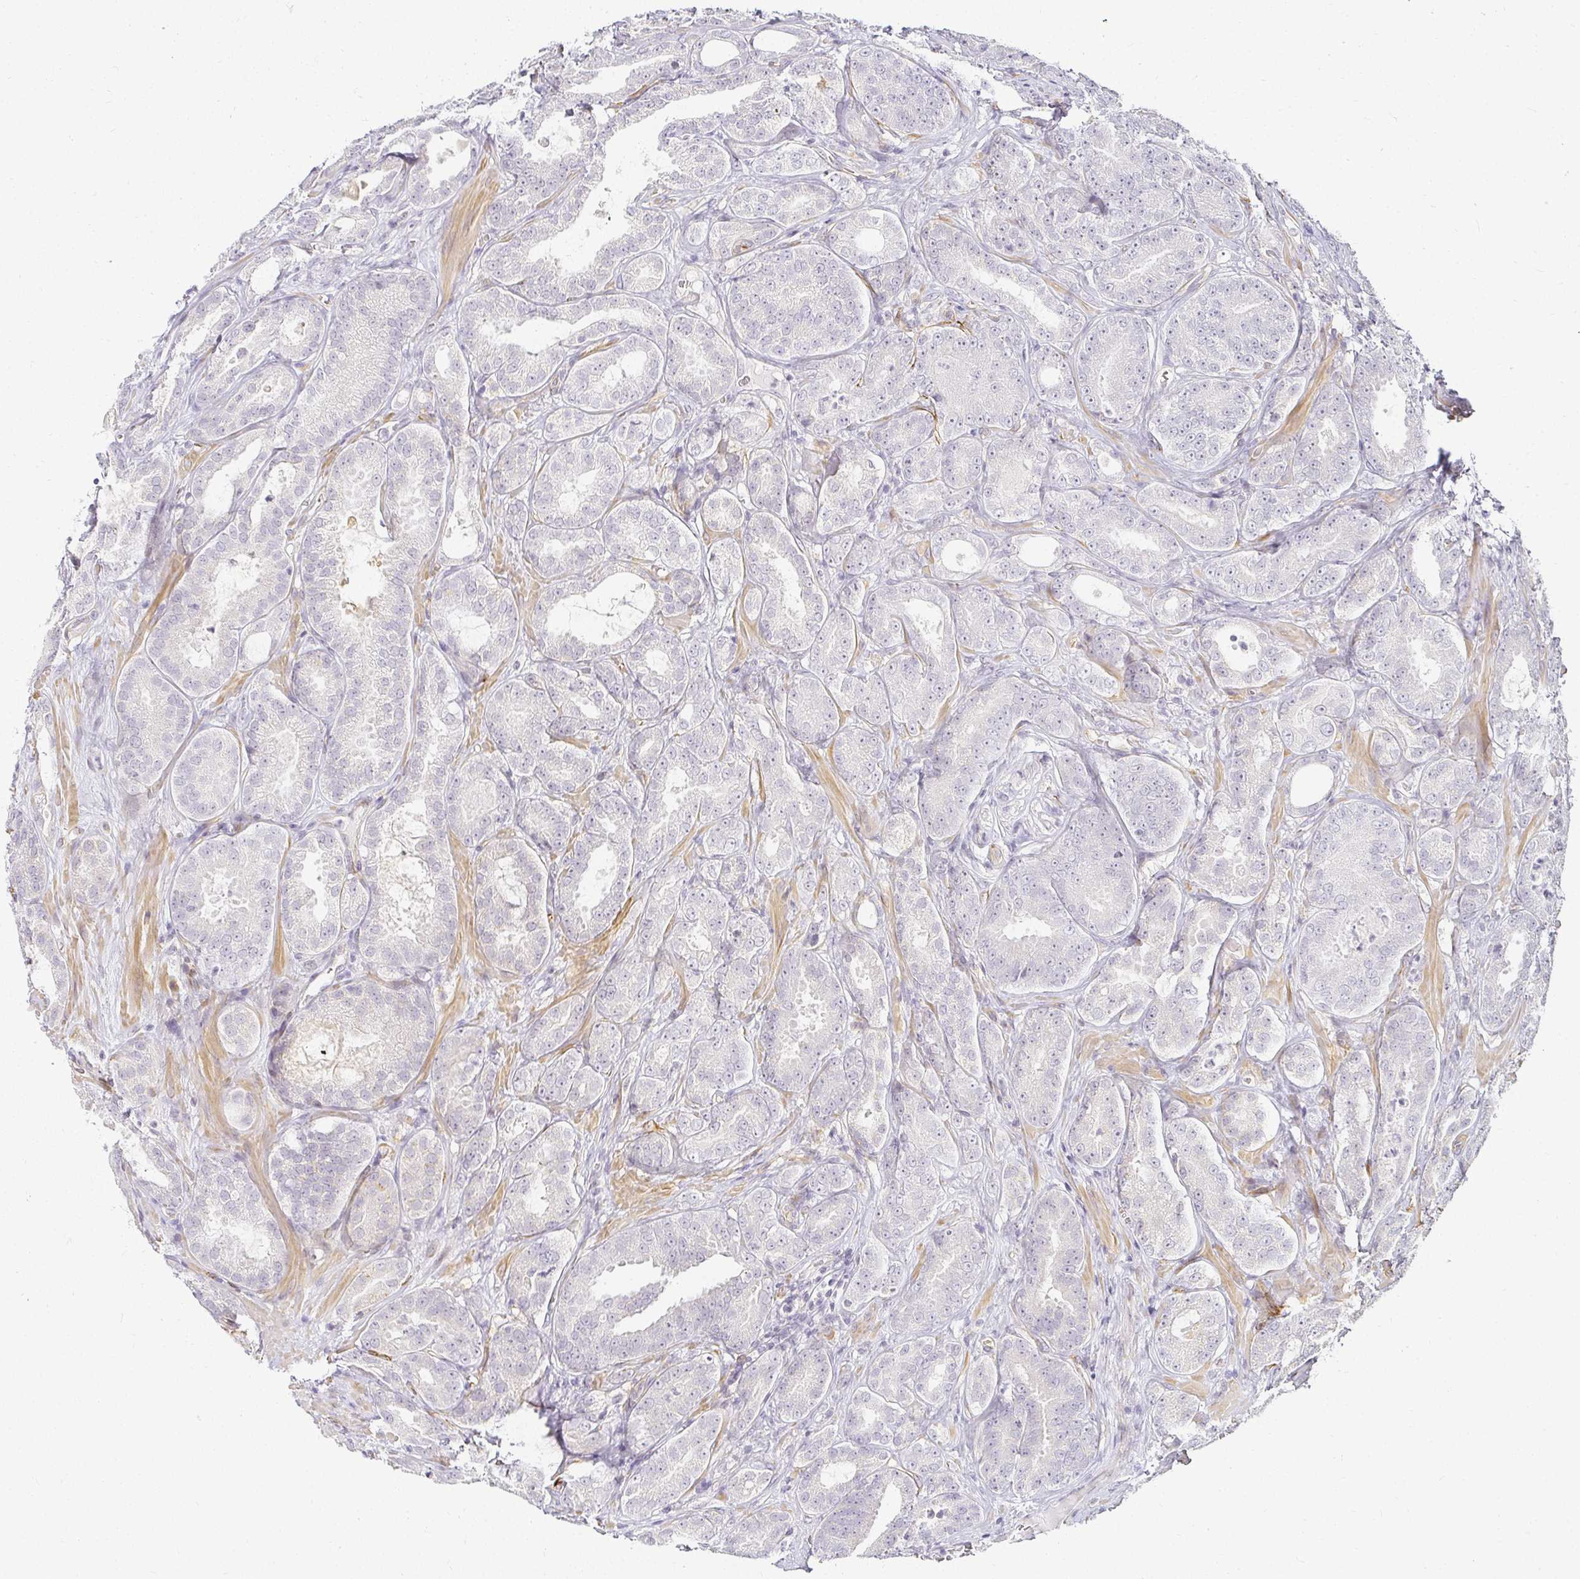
{"staining": {"intensity": "negative", "quantity": "none", "location": "none"}, "tissue": "prostate cancer", "cell_type": "Tumor cells", "image_type": "cancer", "snomed": [{"axis": "morphology", "description": "Adenocarcinoma, High grade"}, {"axis": "topography", "description": "Prostate"}], "caption": "This is a micrograph of immunohistochemistry (IHC) staining of prostate cancer (adenocarcinoma (high-grade)), which shows no positivity in tumor cells.", "gene": "ACAN", "patient": {"sex": "male", "age": 64}}